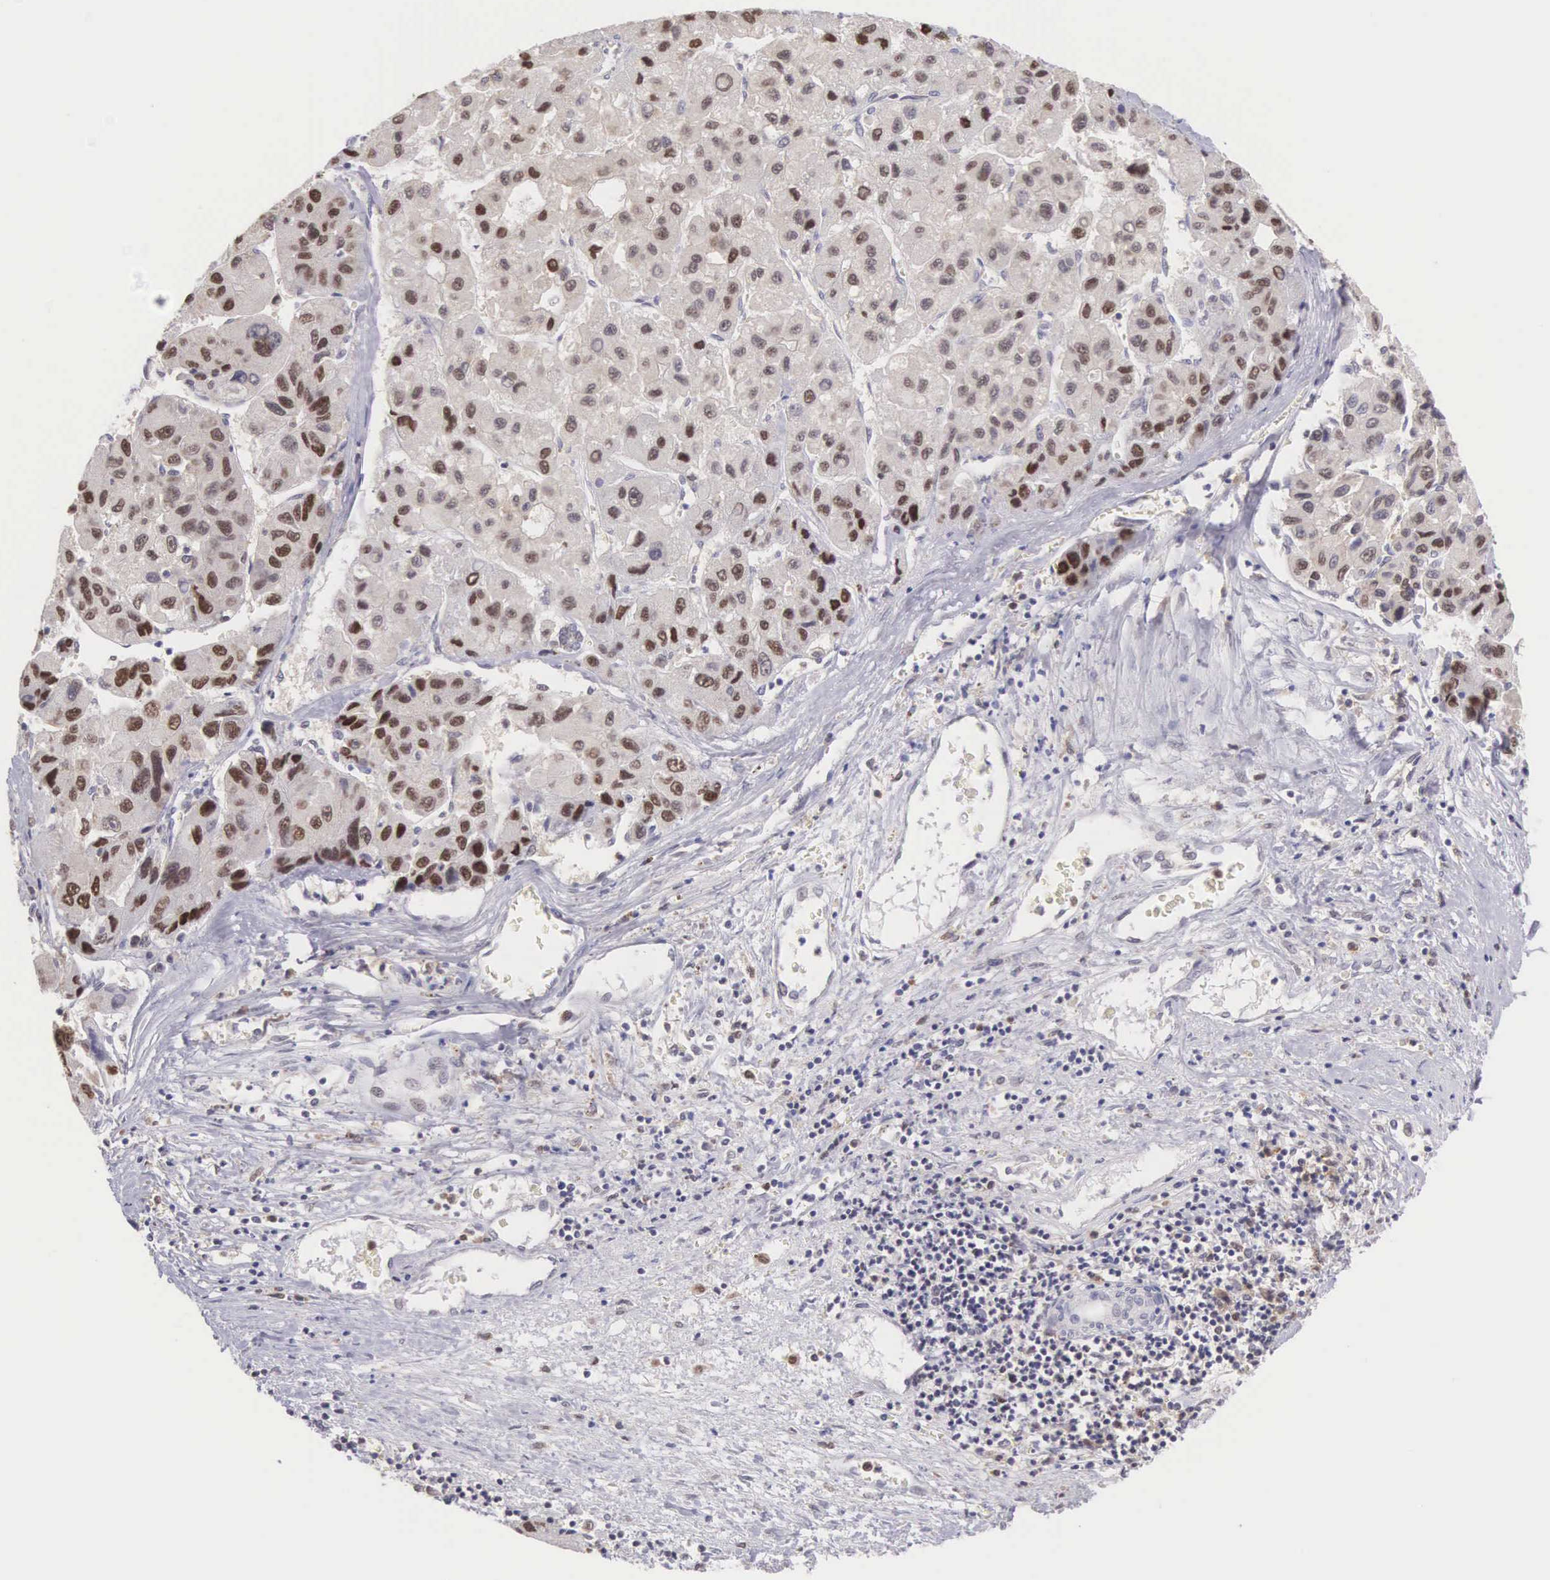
{"staining": {"intensity": "moderate", "quantity": "25%-75%", "location": "none"}, "tissue": "liver cancer", "cell_type": "Tumor cells", "image_type": "cancer", "snomed": [{"axis": "morphology", "description": "Carcinoma, Hepatocellular, NOS"}, {"axis": "topography", "description": "Liver"}], "caption": "Immunohistochemistry (IHC) of hepatocellular carcinoma (liver) displays medium levels of moderate None expression in approximately 25%-75% of tumor cells.", "gene": "GRK3", "patient": {"sex": "male", "age": 64}}